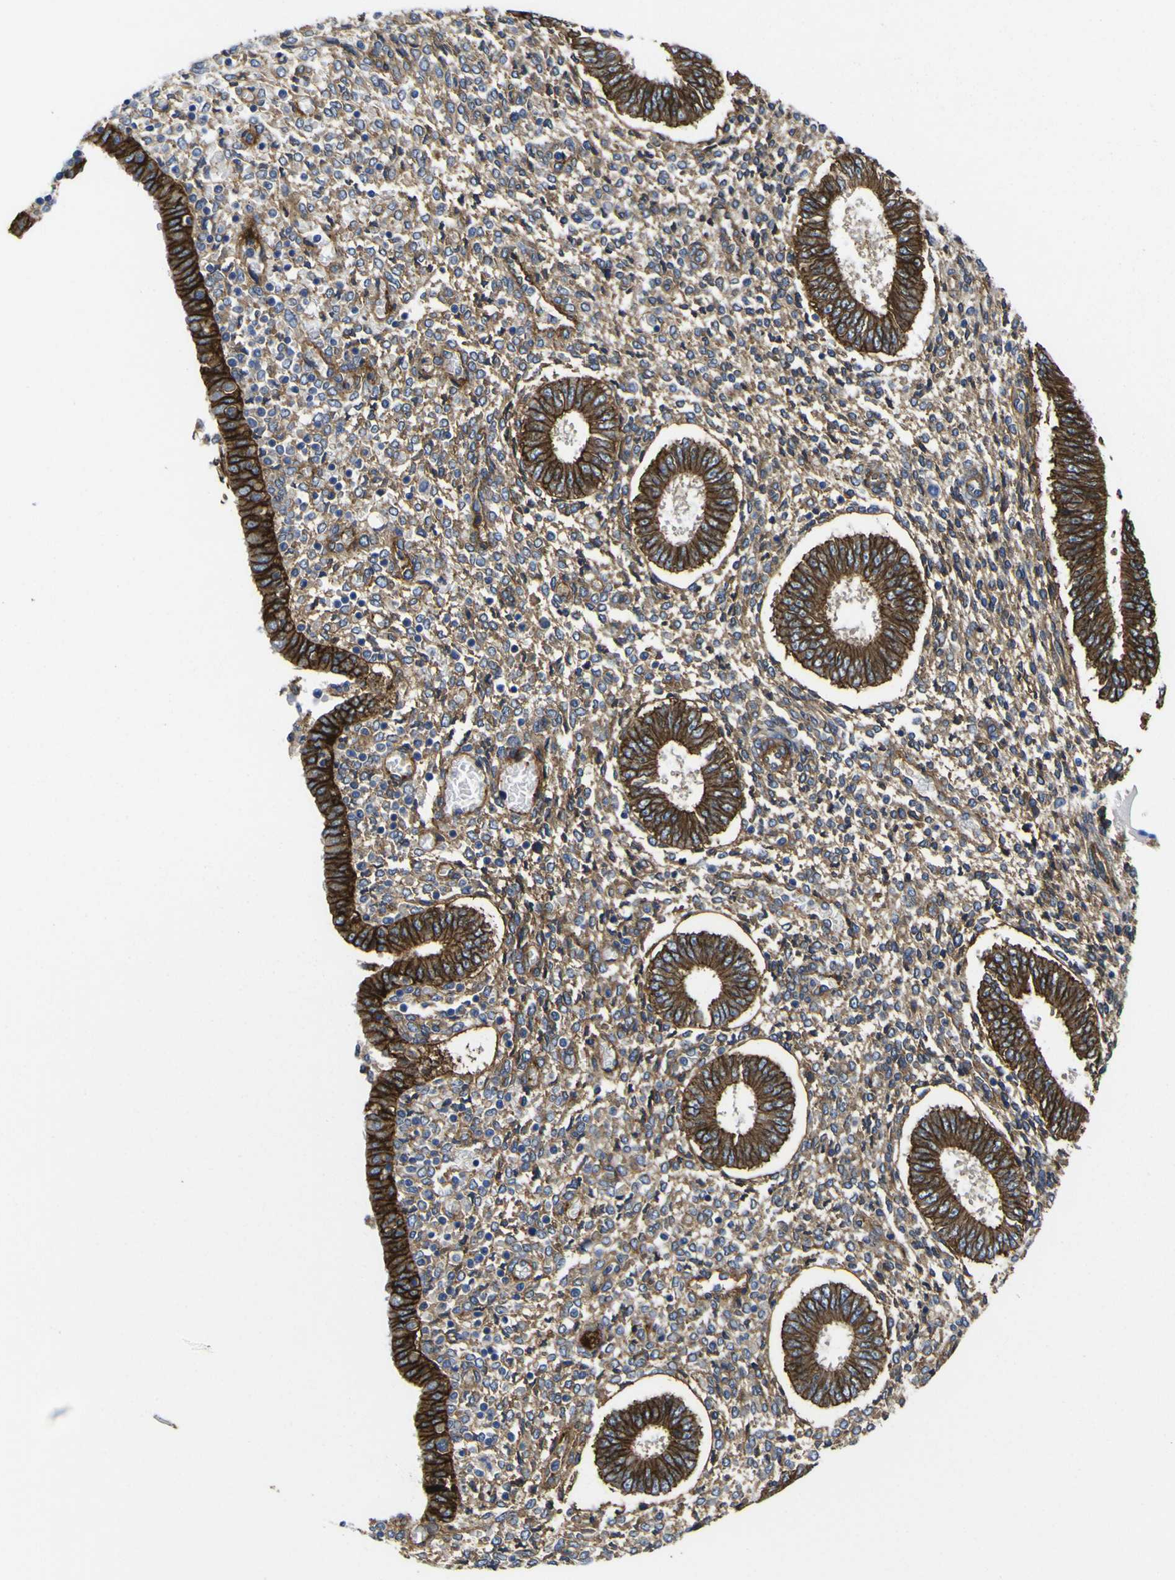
{"staining": {"intensity": "moderate", "quantity": ">75%", "location": "cytoplasmic/membranous"}, "tissue": "endometrium", "cell_type": "Cells in endometrial stroma", "image_type": "normal", "snomed": [{"axis": "morphology", "description": "Normal tissue, NOS"}, {"axis": "topography", "description": "Endometrium"}], "caption": "An immunohistochemistry (IHC) image of normal tissue is shown. Protein staining in brown highlights moderate cytoplasmic/membranous positivity in endometrium within cells in endometrial stroma.", "gene": "CD151", "patient": {"sex": "female", "age": 35}}